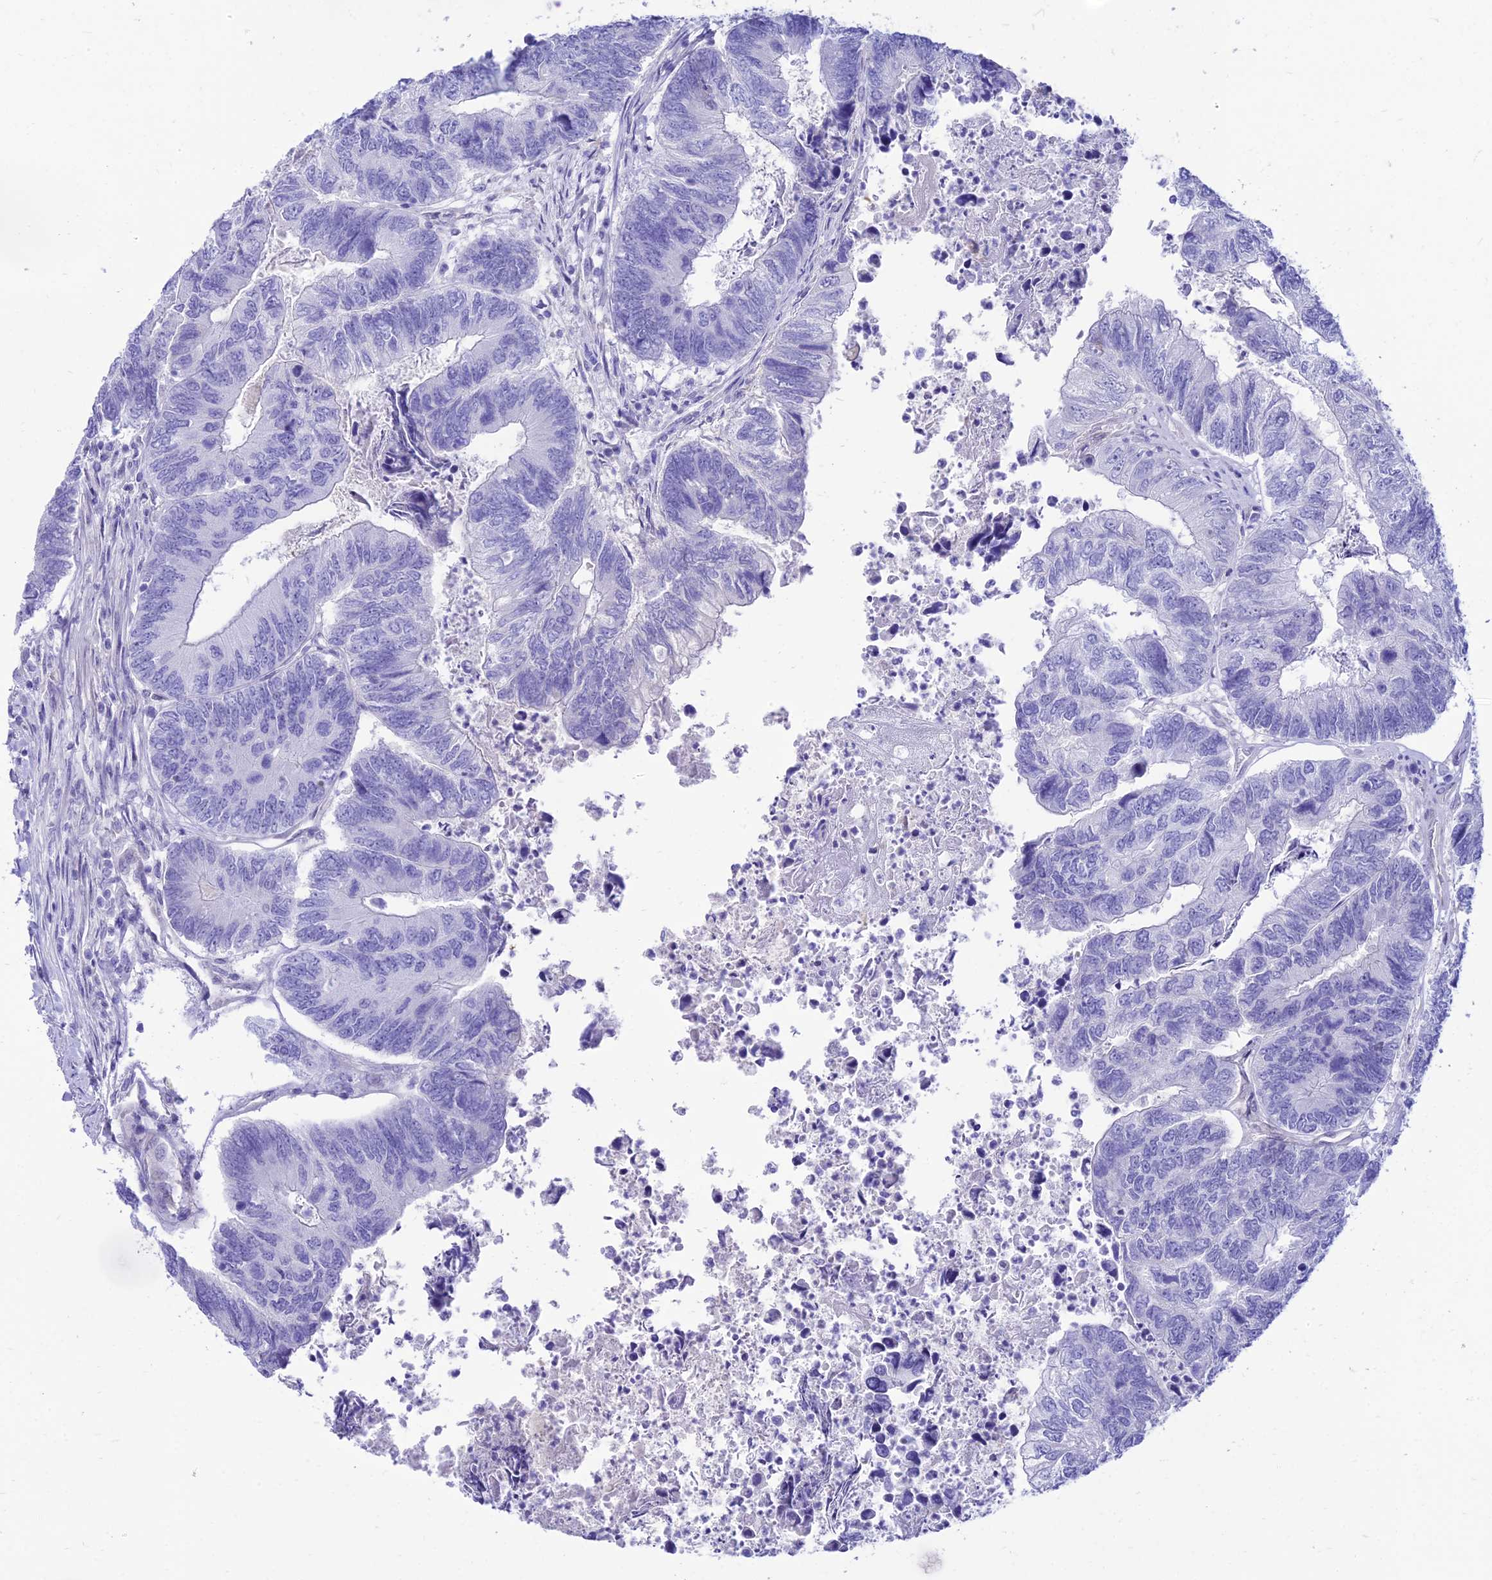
{"staining": {"intensity": "negative", "quantity": "none", "location": "none"}, "tissue": "colorectal cancer", "cell_type": "Tumor cells", "image_type": "cancer", "snomed": [{"axis": "morphology", "description": "Adenocarcinoma, NOS"}, {"axis": "topography", "description": "Colon"}], "caption": "The photomicrograph demonstrates no significant positivity in tumor cells of colorectal cancer (adenocarcinoma).", "gene": "TAC3", "patient": {"sex": "female", "age": 67}}